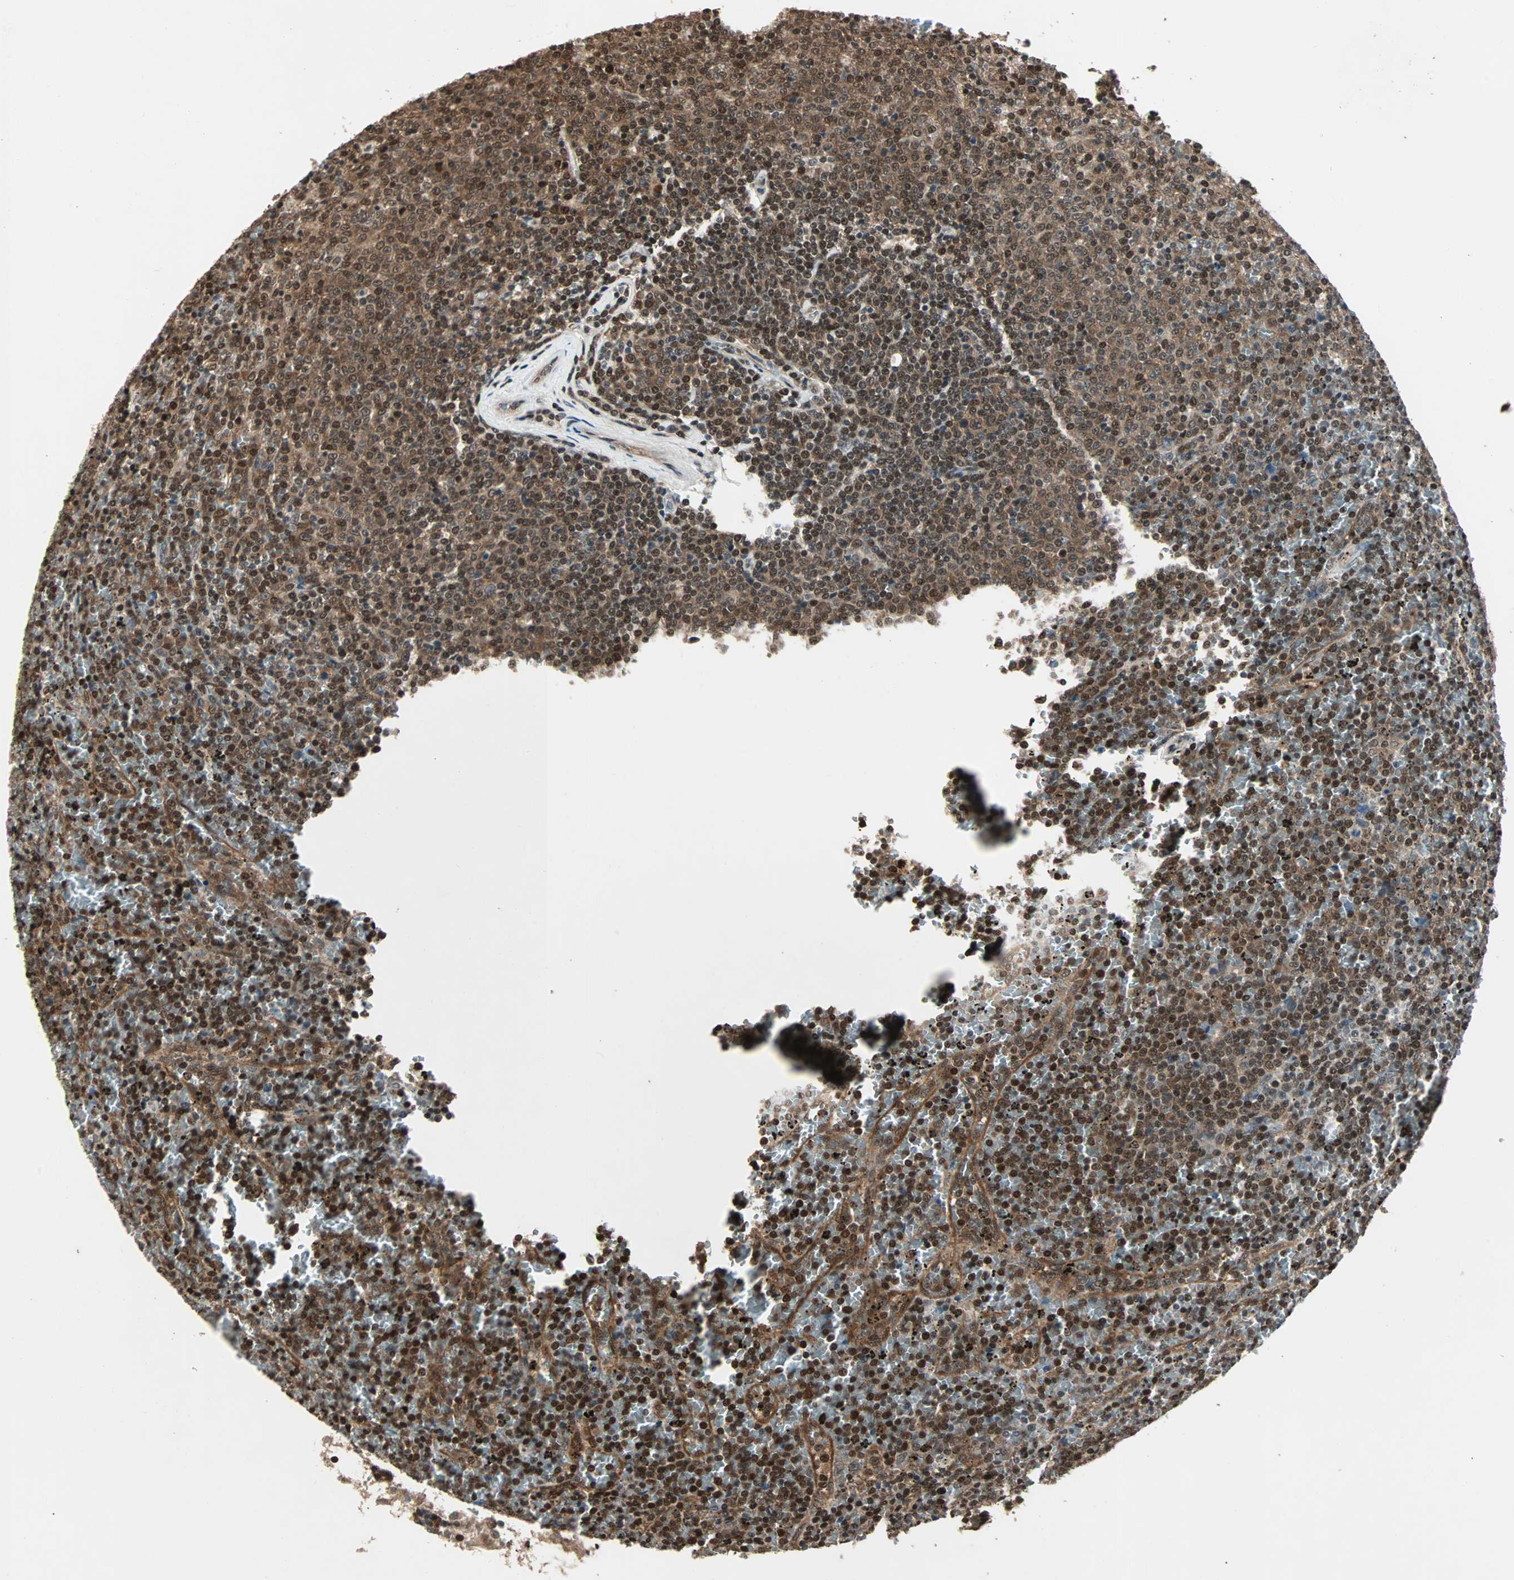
{"staining": {"intensity": "strong", "quantity": ">75%", "location": "cytoplasmic/membranous,nuclear"}, "tissue": "lymphoma", "cell_type": "Tumor cells", "image_type": "cancer", "snomed": [{"axis": "morphology", "description": "Malignant lymphoma, non-Hodgkin's type, Low grade"}, {"axis": "topography", "description": "Spleen"}], "caption": "Brown immunohistochemical staining in malignant lymphoma, non-Hodgkin's type (low-grade) exhibits strong cytoplasmic/membranous and nuclear expression in about >75% of tumor cells. (DAB IHC with brightfield microscopy, high magnification).", "gene": "ACLY", "patient": {"sex": "female", "age": 77}}